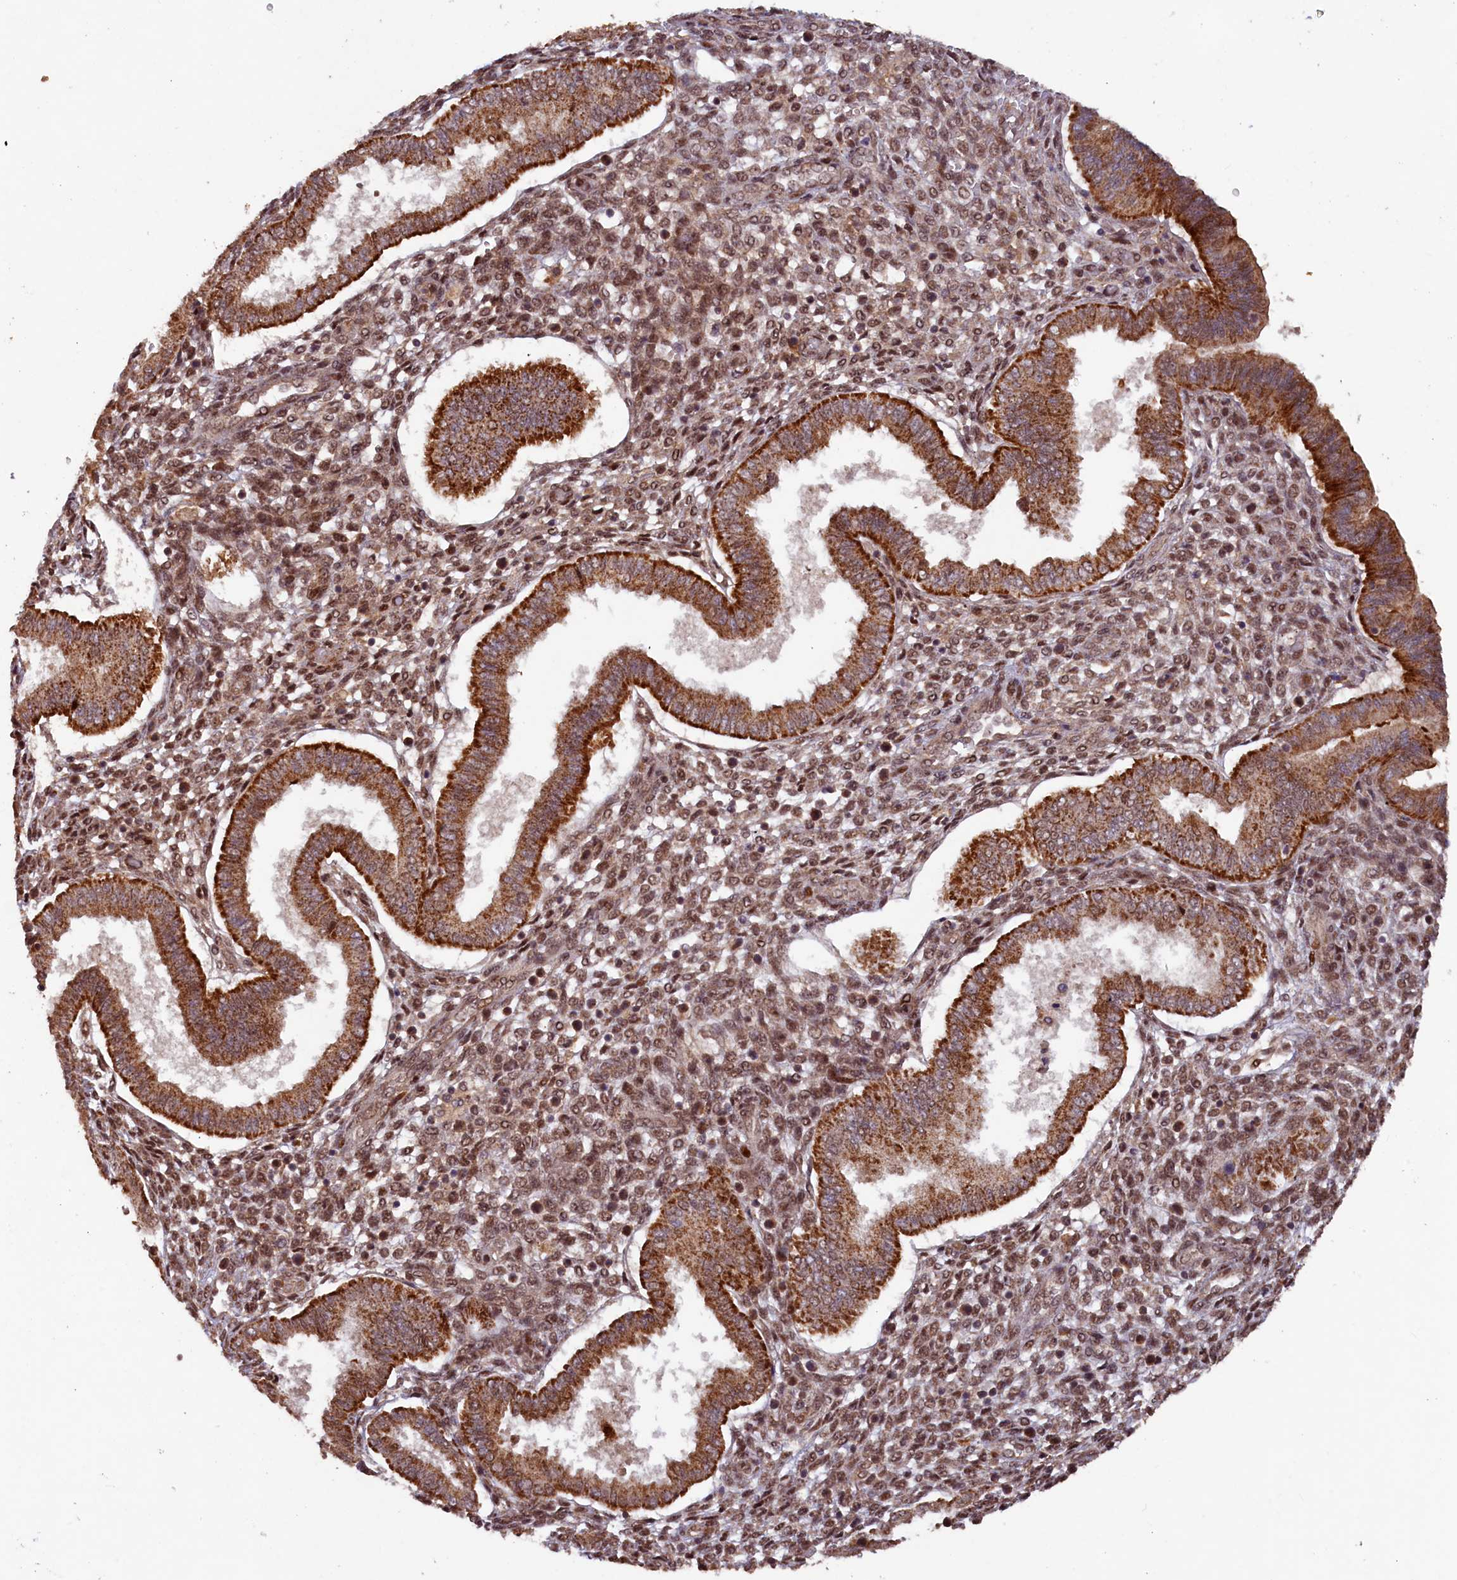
{"staining": {"intensity": "moderate", "quantity": "25%-75%", "location": "cytoplasmic/membranous,nuclear"}, "tissue": "endometrium", "cell_type": "Cells in endometrial stroma", "image_type": "normal", "snomed": [{"axis": "morphology", "description": "Normal tissue, NOS"}, {"axis": "topography", "description": "Endometrium"}], "caption": "Immunohistochemistry staining of unremarkable endometrium, which demonstrates medium levels of moderate cytoplasmic/membranous,nuclear positivity in about 25%-75% of cells in endometrial stroma indicating moderate cytoplasmic/membranous,nuclear protein staining. The staining was performed using DAB (3,3'-diaminobenzidine) (brown) for protein detection and nuclei were counterstained in hematoxylin (blue).", "gene": "SHPRH", "patient": {"sex": "female", "age": 24}}